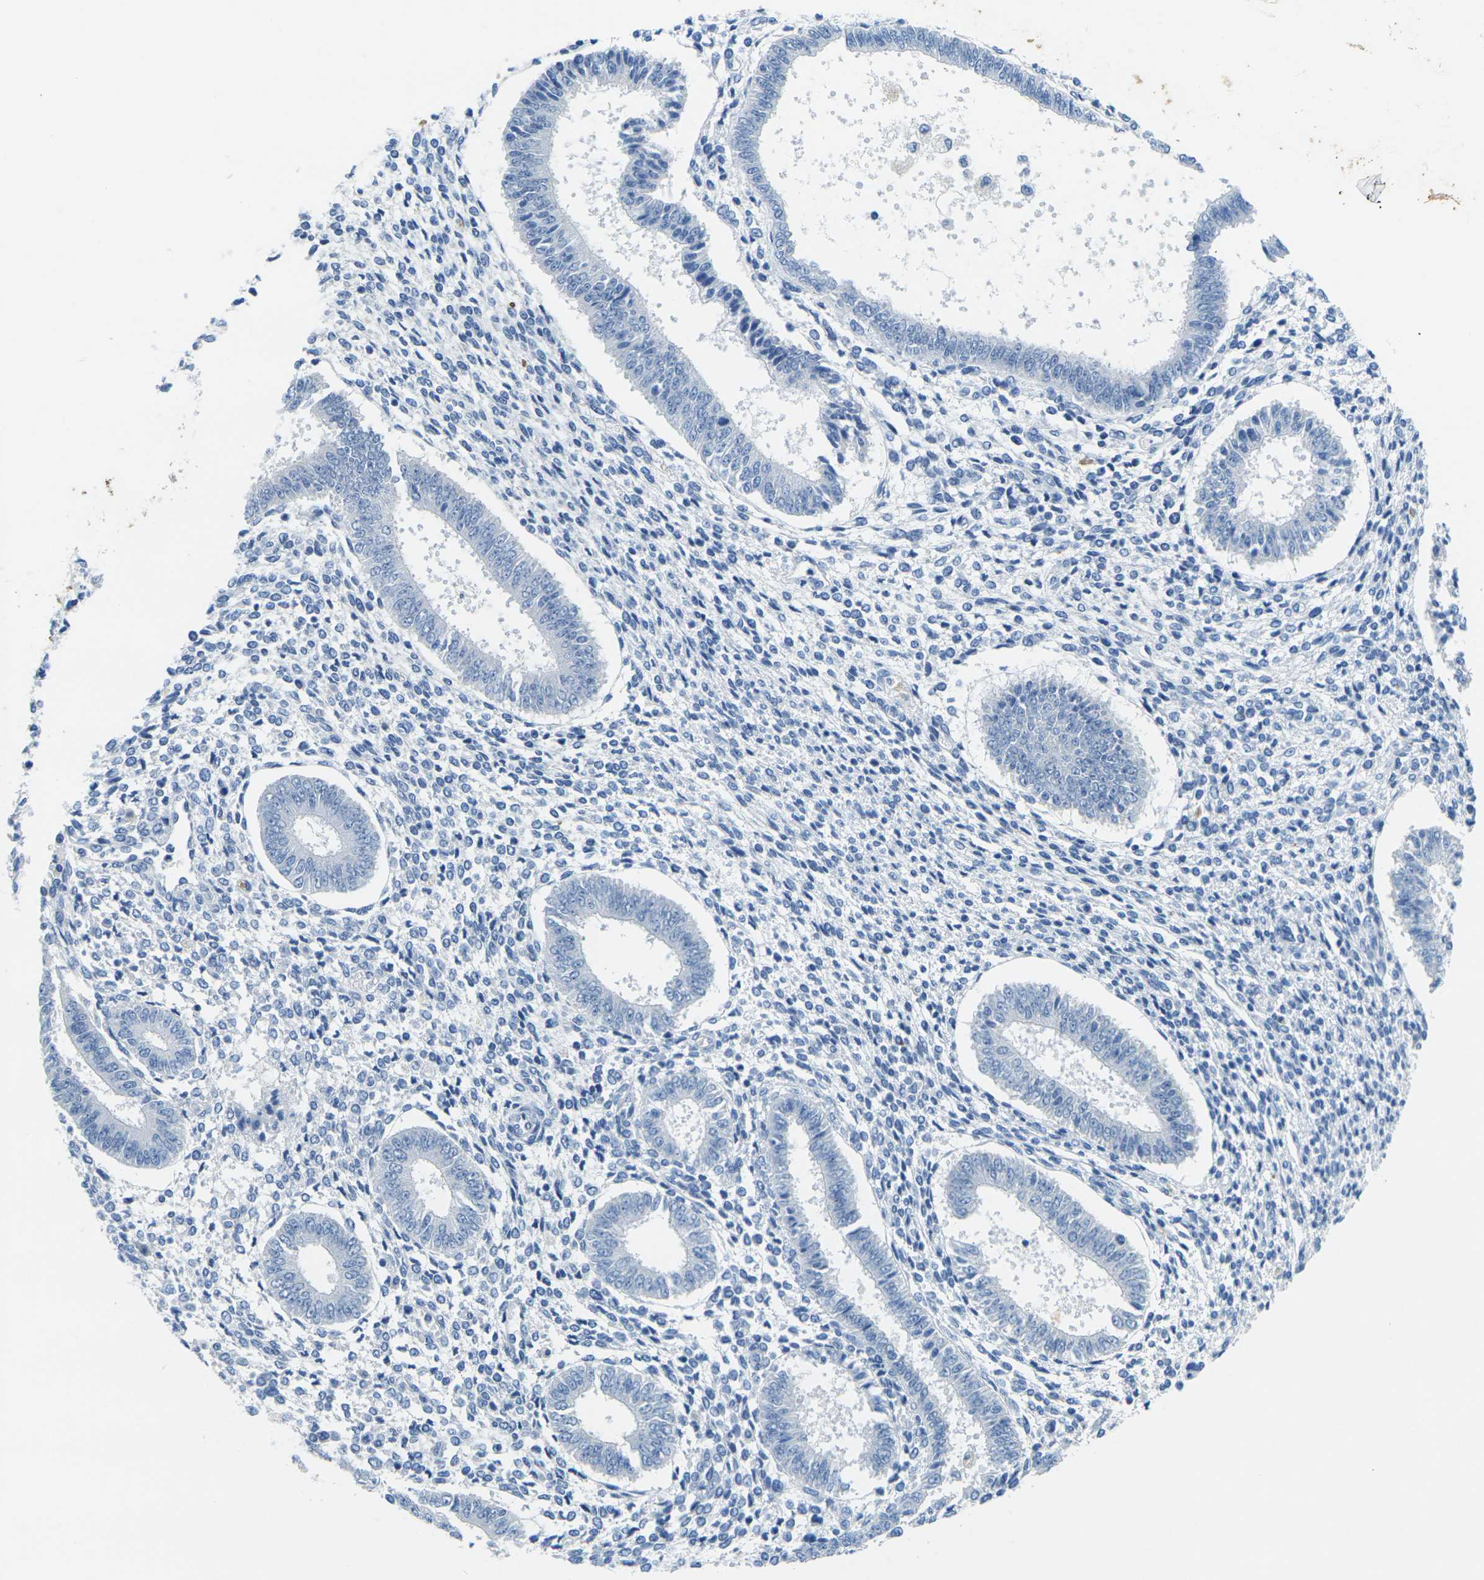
{"staining": {"intensity": "negative", "quantity": "none", "location": "none"}, "tissue": "endometrium", "cell_type": "Cells in endometrial stroma", "image_type": "normal", "snomed": [{"axis": "morphology", "description": "Normal tissue, NOS"}, {"axis": "topography", "description": "Endometrium"}], "caption": "Endometrium stained for a protein using immunohistochemistry (IHC) displays no expression cells in endometrial stroma.", "gene": "FAM3D", "patient": {"sex": "female", "age": 35}}